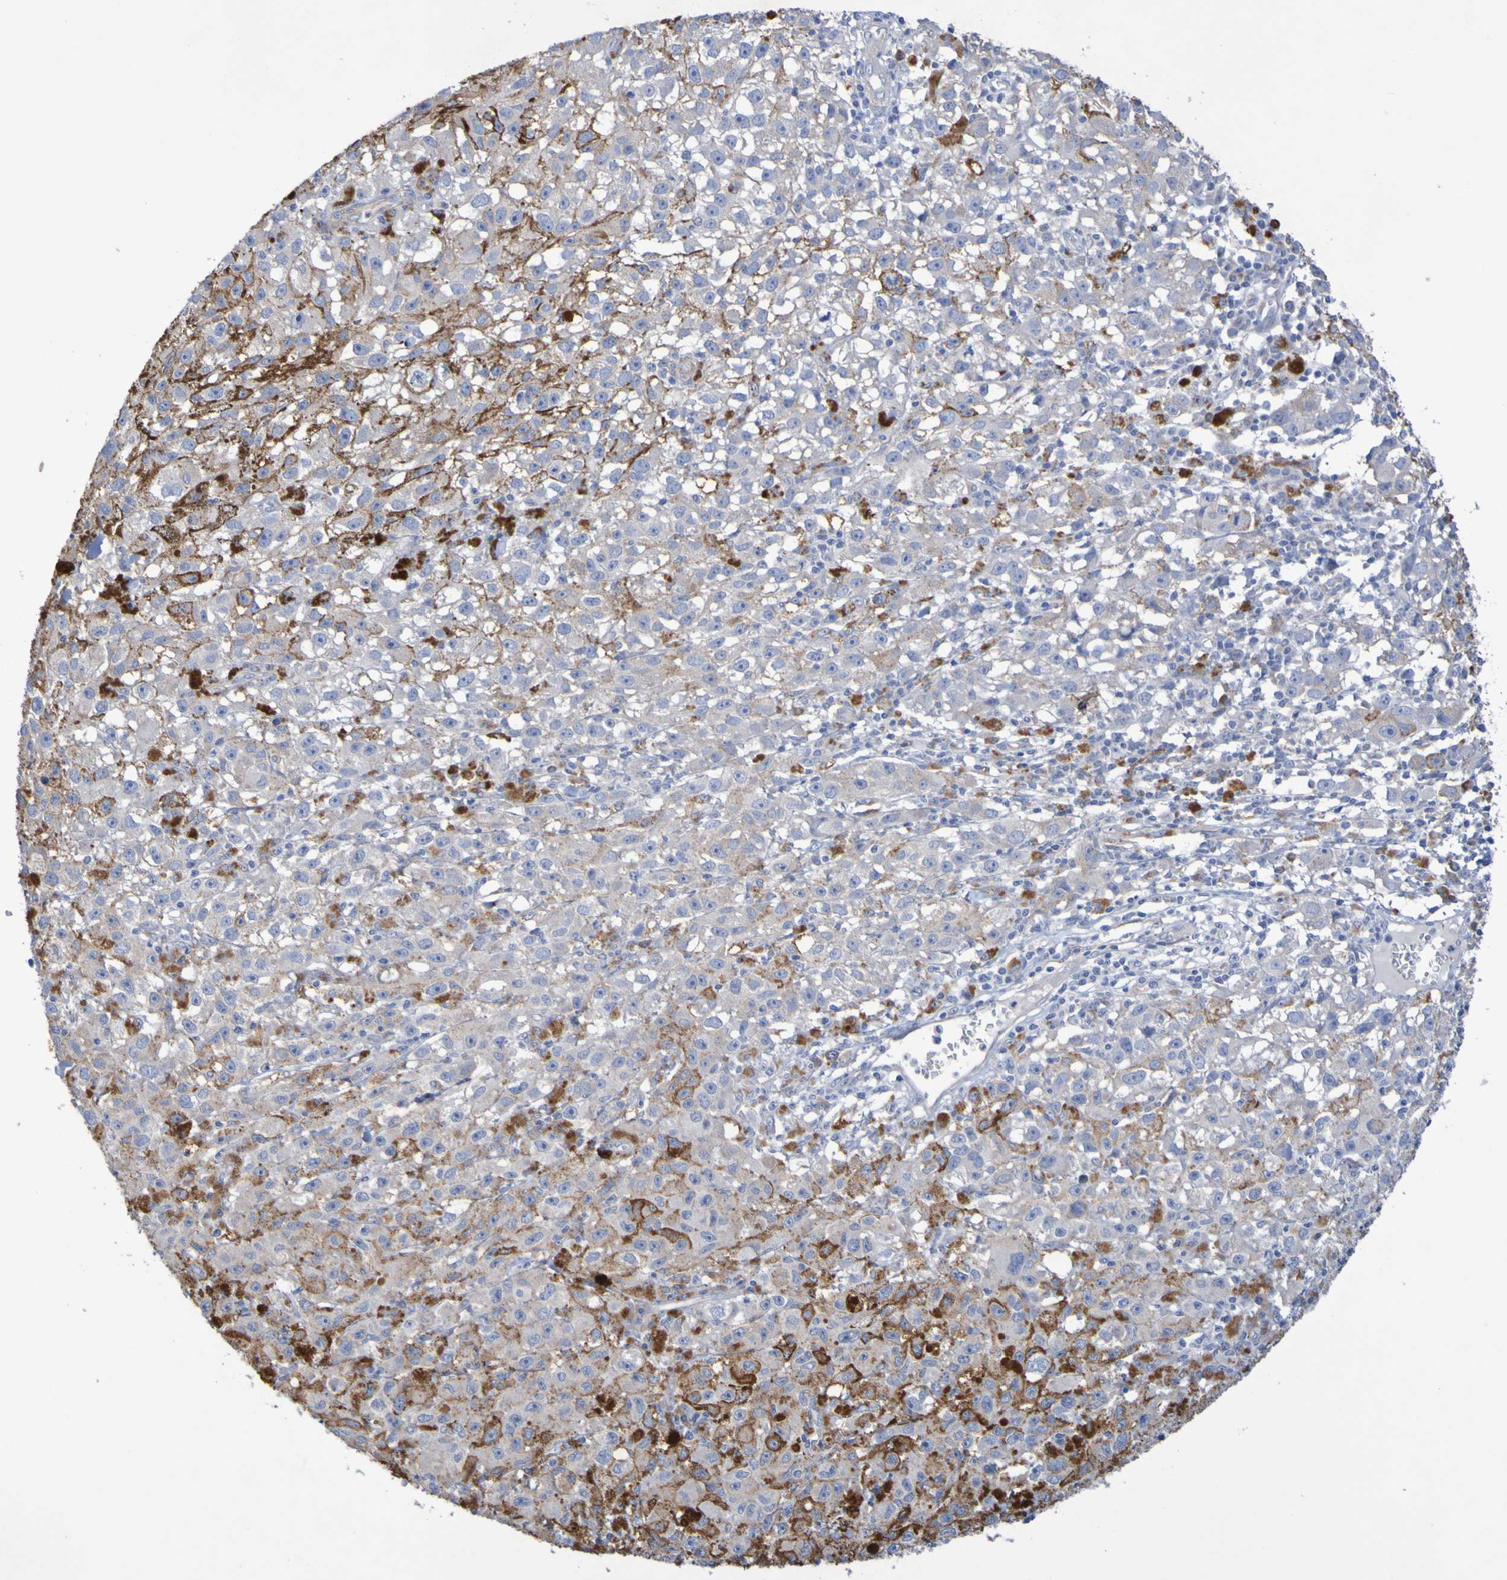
{"staining": {"intensity": "negative", "quantity": "none", "location": "none"}, "tissue": "melanoma", "cell_type": "Tumor cells", "image_type": "cancer", "snomed": [{"axis": "morphology", "description": "Malignant melanoma, NOS"}, {"axis": "topography", "description": "Skin"}], "caption": "This is an IHC photomicrograph of melanoma. There is no positivity in tumor cells.", "gene": "SRPRB", "patient": {"sex": "female", "age": 104}}